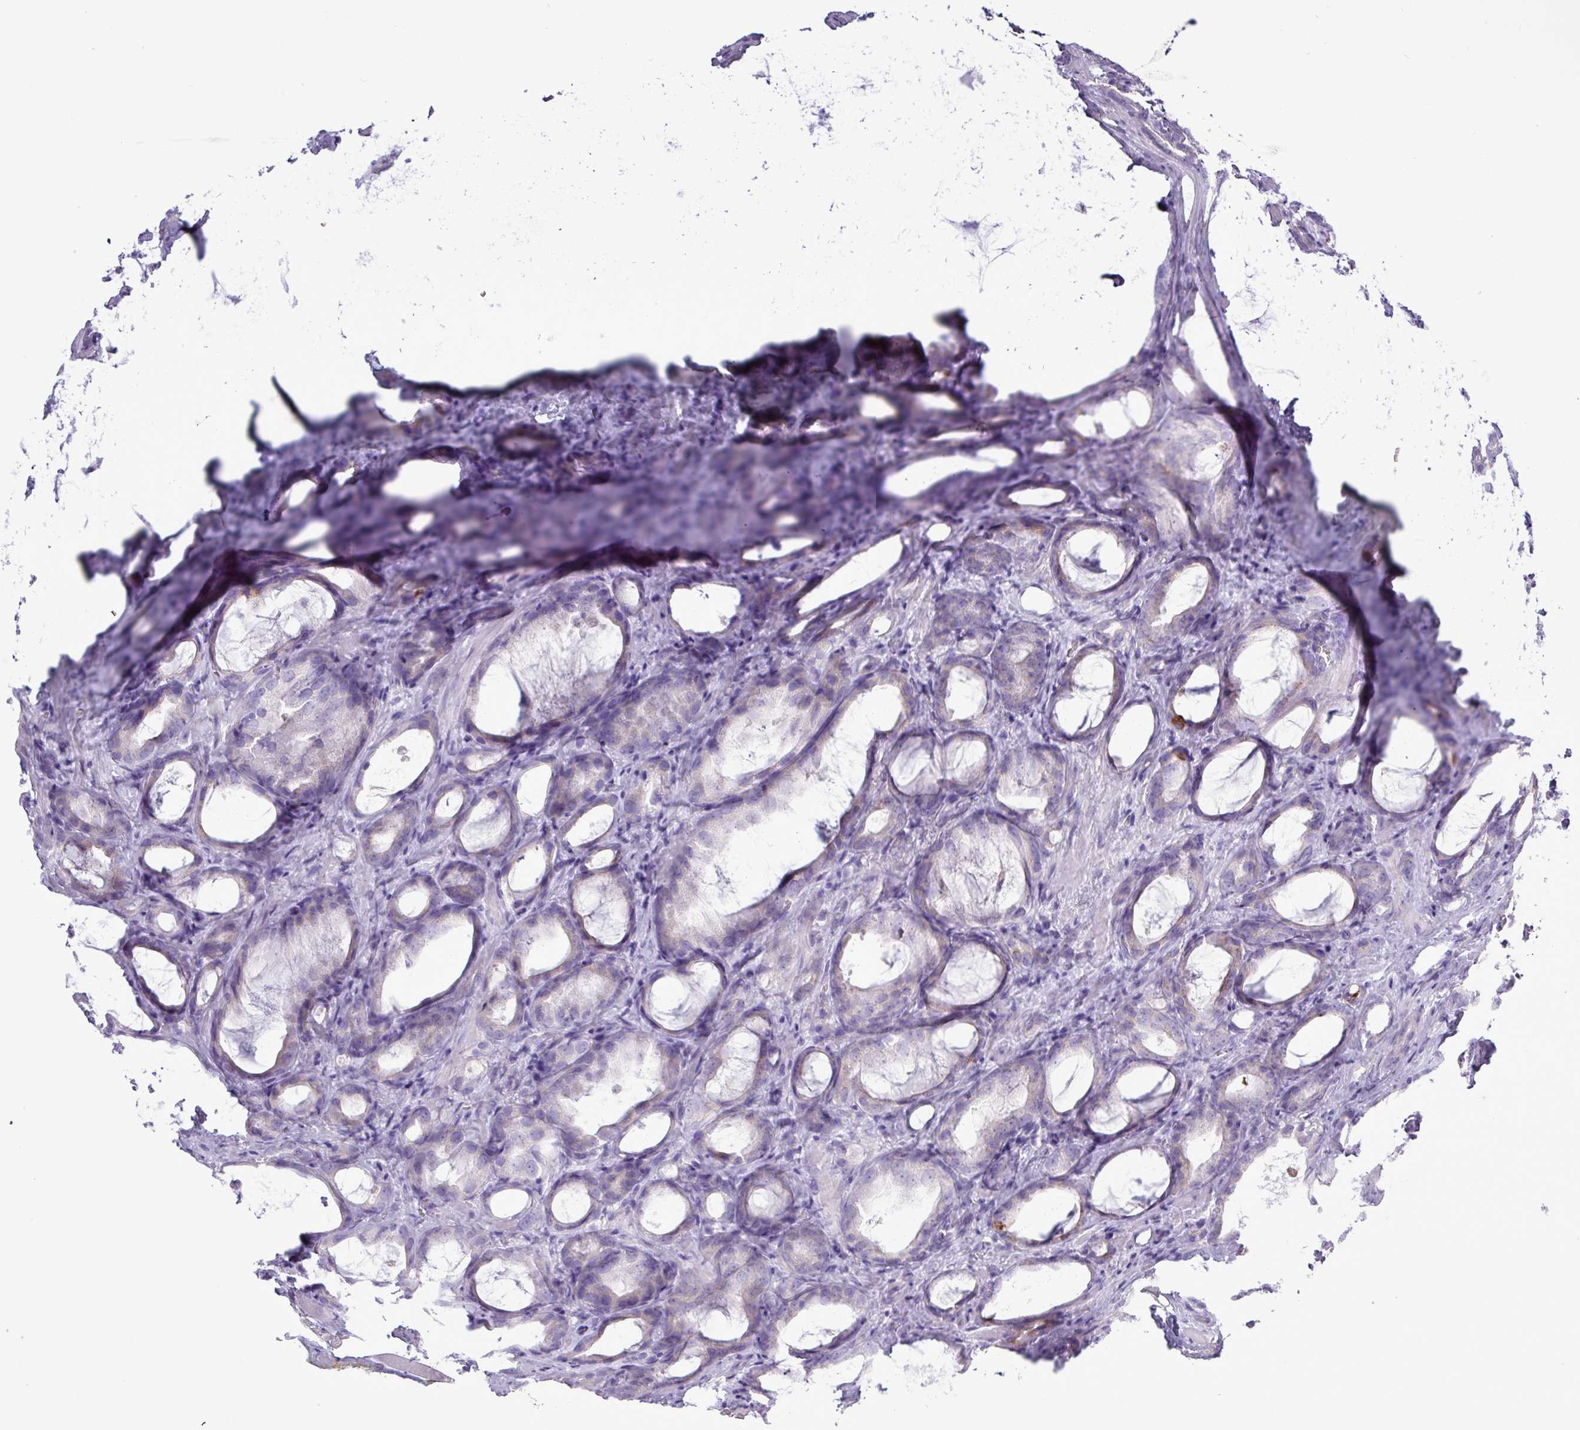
{"staining": {"intensity": "weak", "quantity": "<25%", "location": "cytoplasmic/membranous"}, "tissue": "prostate cancer", "cell_type": "Tumor cells", "image_type": "cancer", "snomed": [{"axis": "morphology", "description": "Adenocarcinoma, High grade"}, {"axis": "topography", "description": "Prostate"}], "caption": "The immunohistochemistry (IHC) image has no significant positivity in tumor cells of high-grade adenocarcinoma (prostate) tissue.", "gene": "ALDH3A1", "patient": {"sex": "male", "age": 72}}